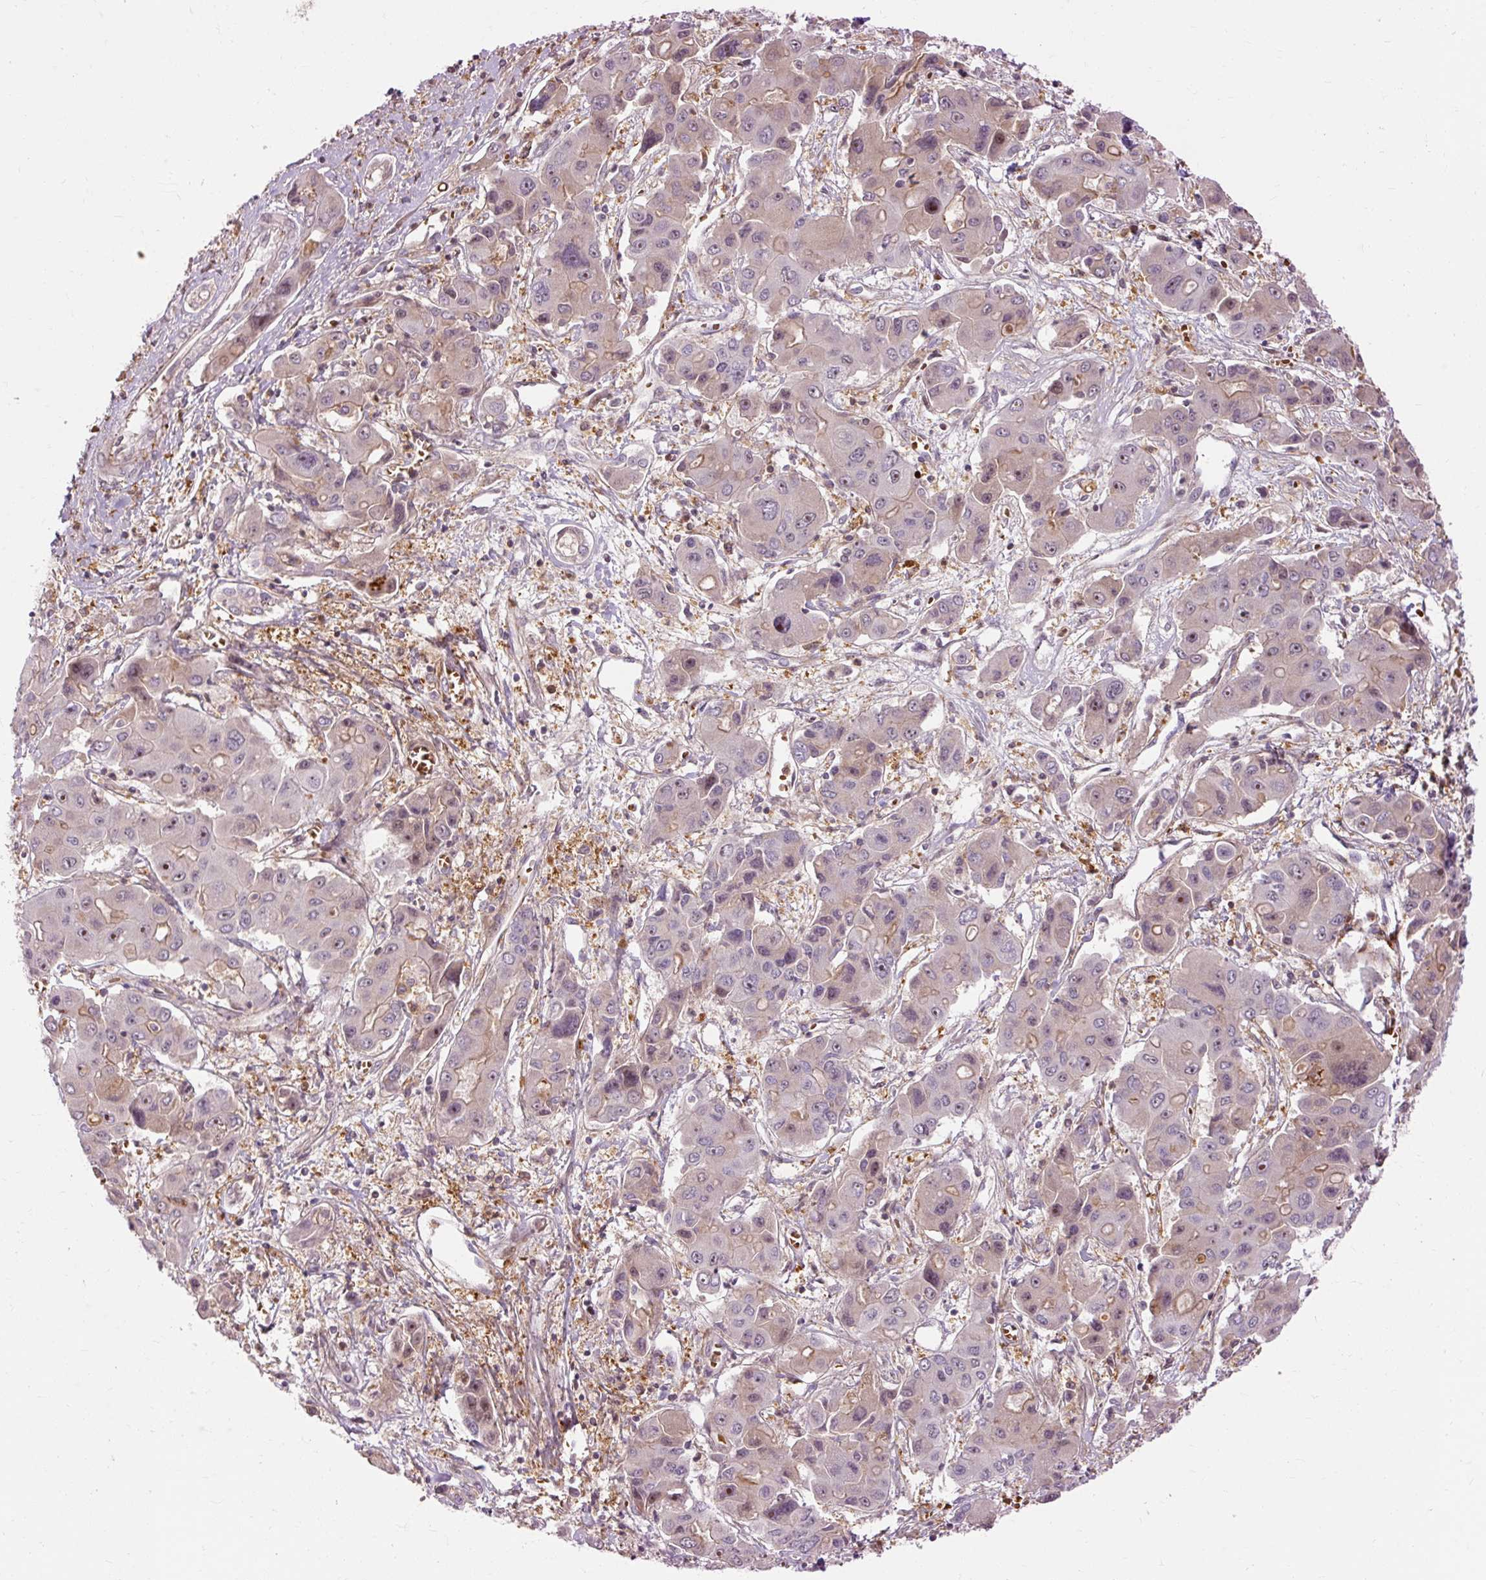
{"staining": {"intensity": "moderate", "quantity": "<25%", "location": "nuclear"}, "tissue": "liver cancer", "cell_type": "Tumor cells", "image_type": "cancer", "snomed": [{"axis": "morphology", "description": "Cholangiocarcinoma"}, {"axis": "topography", "description": "Liver"}], "caption": "Immunohistochemical staining of human liver cancer exhibits low levels of moderate nuclear positivity in about <25% of tumor cells.", "gene": "CEBPZ", "patient": {"sex": "male", "age": 67}}